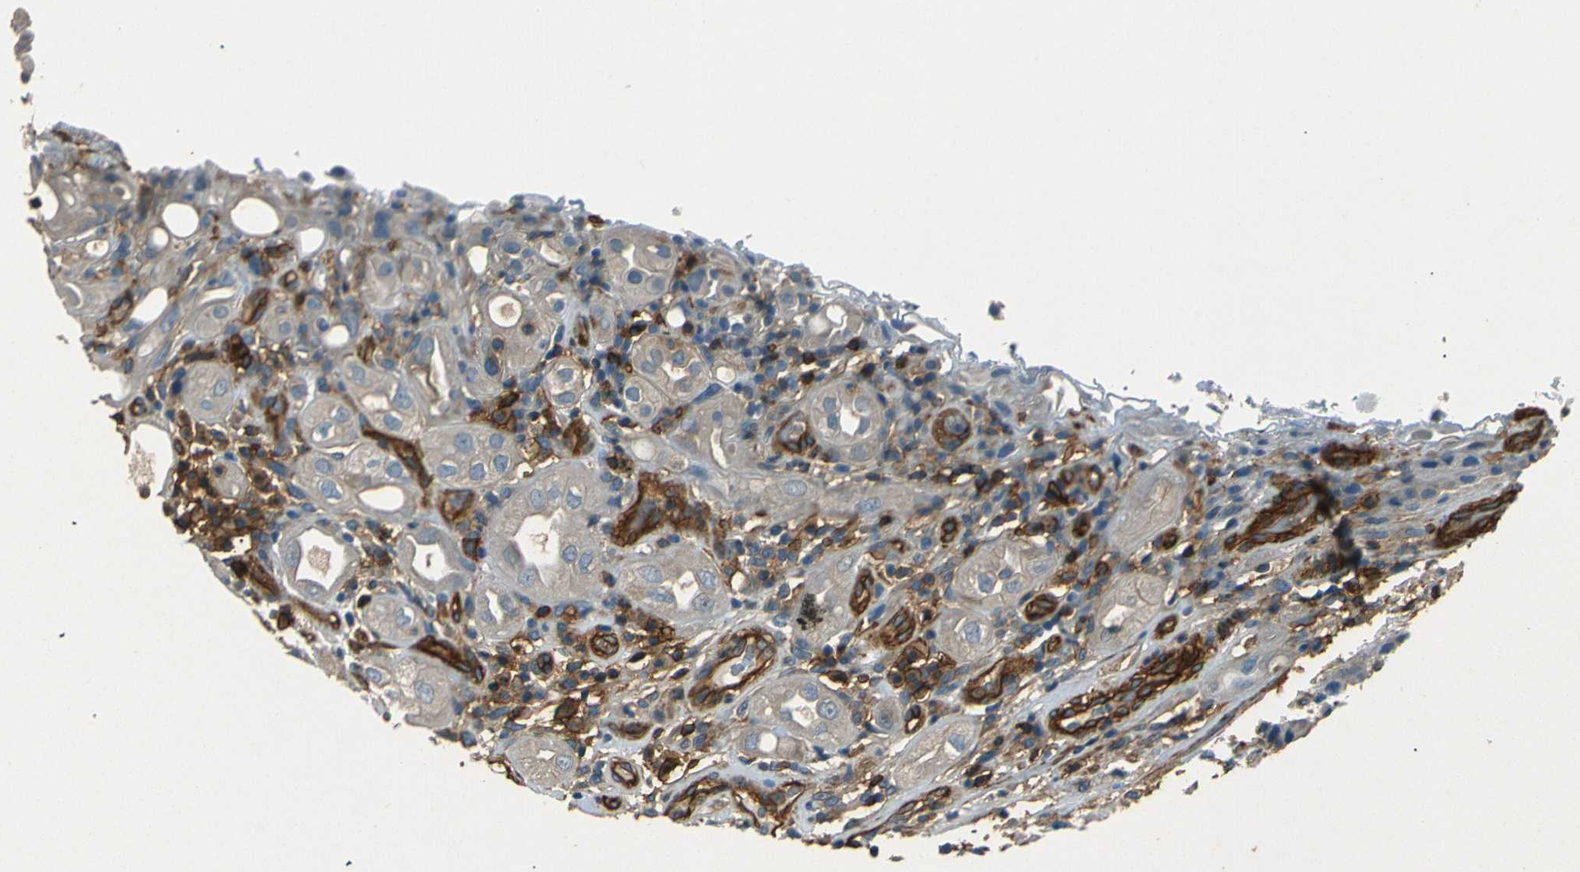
{"staining": {"intensity": "negative", "quantity": "none", "location": "none"}, "tissue": "urothelial cancer", "cell_type": "Tumor cells", "image_type": "cancer", "snomed": [{"axis": "morphology", "description": "Urothelial carcinoma, High grade"}, {"axis": "topography", "description": "Urinary bladder"}], "caption": "This is a photomicrograph of immunohistochemistry (IHC) staining of urothelial cancer, which shows no positivity in tumor cells.", "gene": "ENTPD1", "patient": {"sex": "female", "age": 64}}